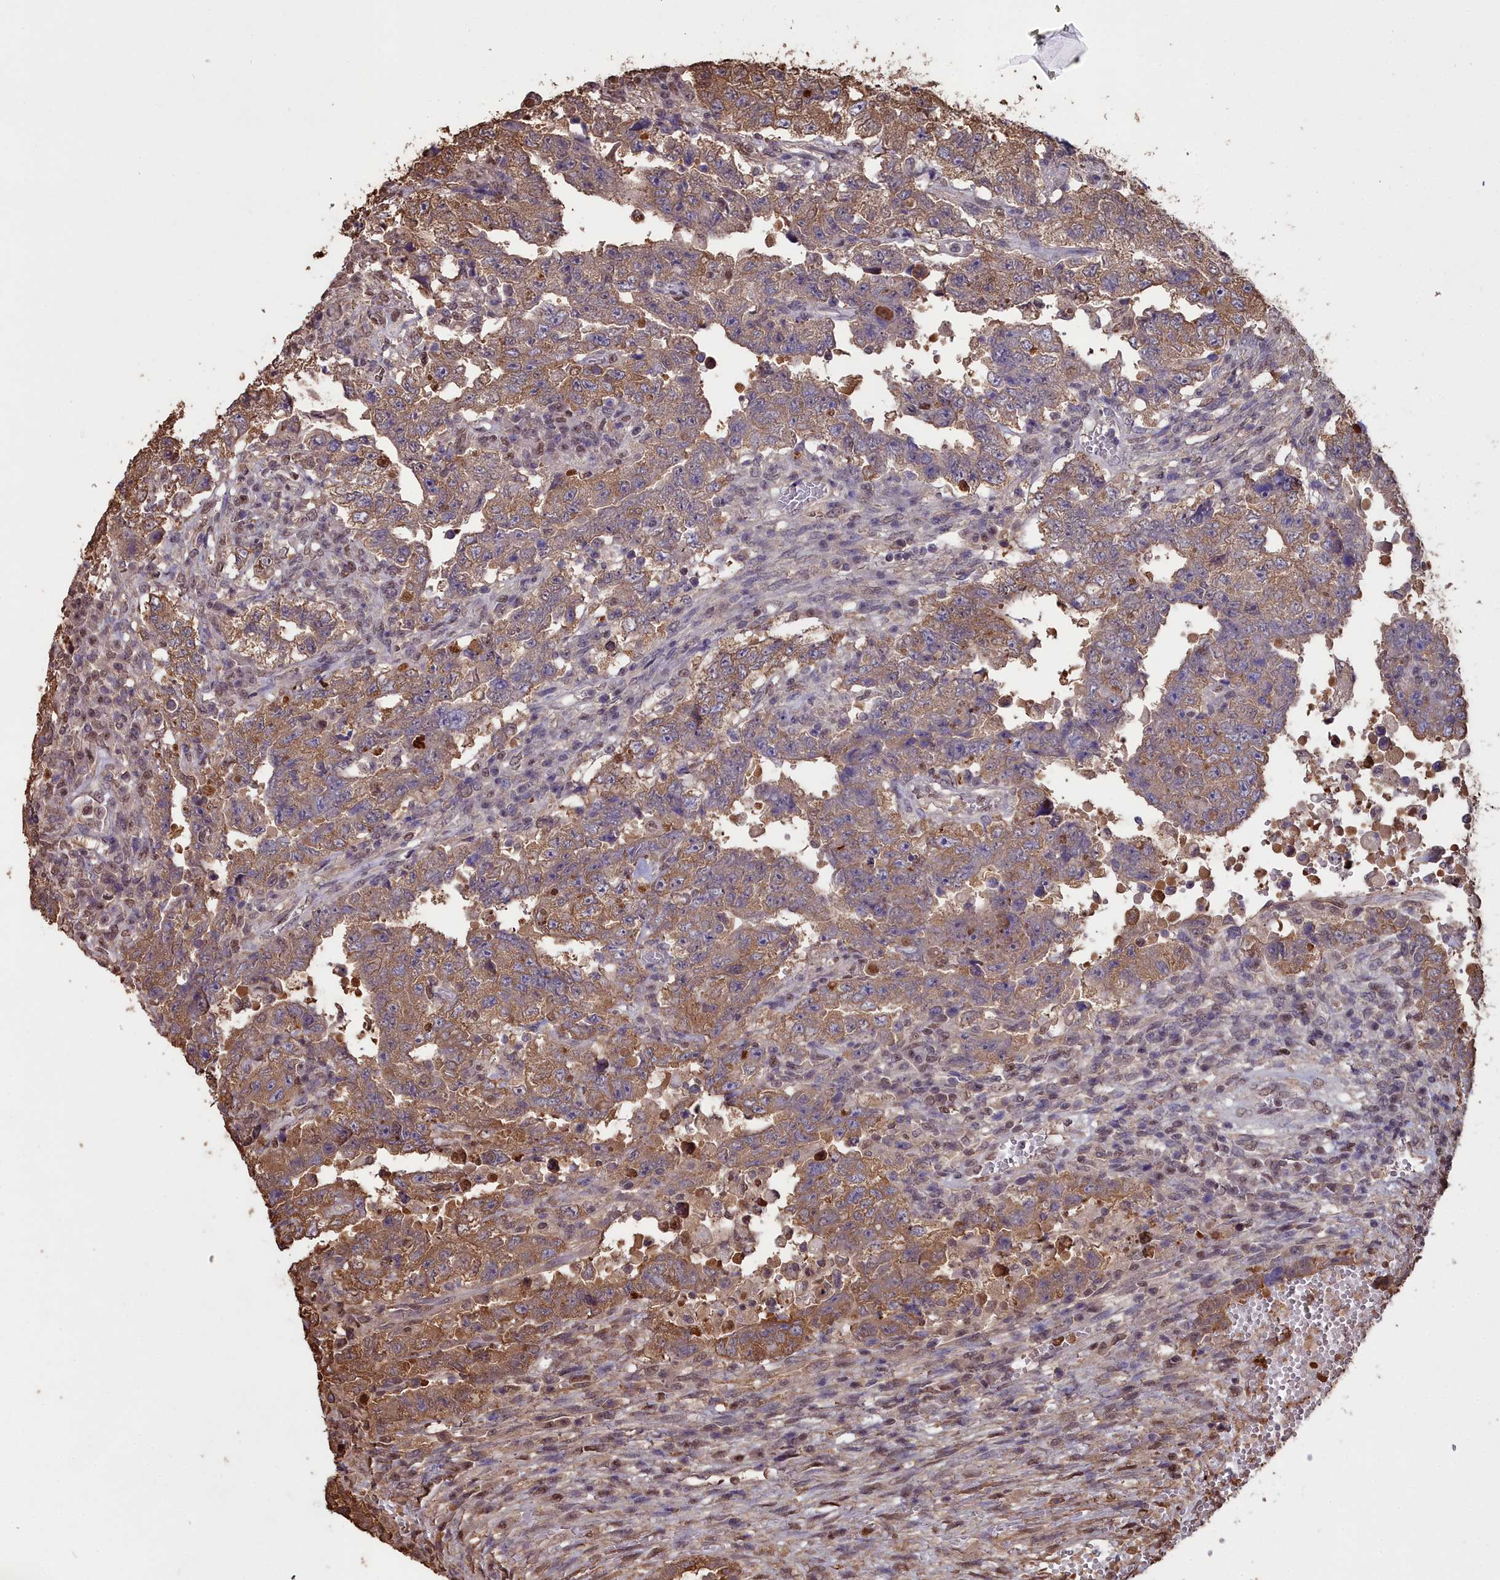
{"staining": {"intensity": "moderate", "quantity": ">75%", "location": "cytoplasmic/membranous"}, "tissue": "testis cancer", "cell_type": "Tumor cells", "image_type": "cancer", "snomed": [{"axis": "morphology", "description": "Carcinoma, Embryonal, NOS"}, {"axis": "topography", "description": "Testis"}], "caption": "An immunohistochemistry (IHC) micrograph of tumor tissue is shown. Protein staining in brown highlights moderate cytoplasmic/membranous positivity in testis cancer (embryonal carcinoma) within tumor cells.", "gene": "GAPDH", "patient": {"sex": "male", "age": 26}}